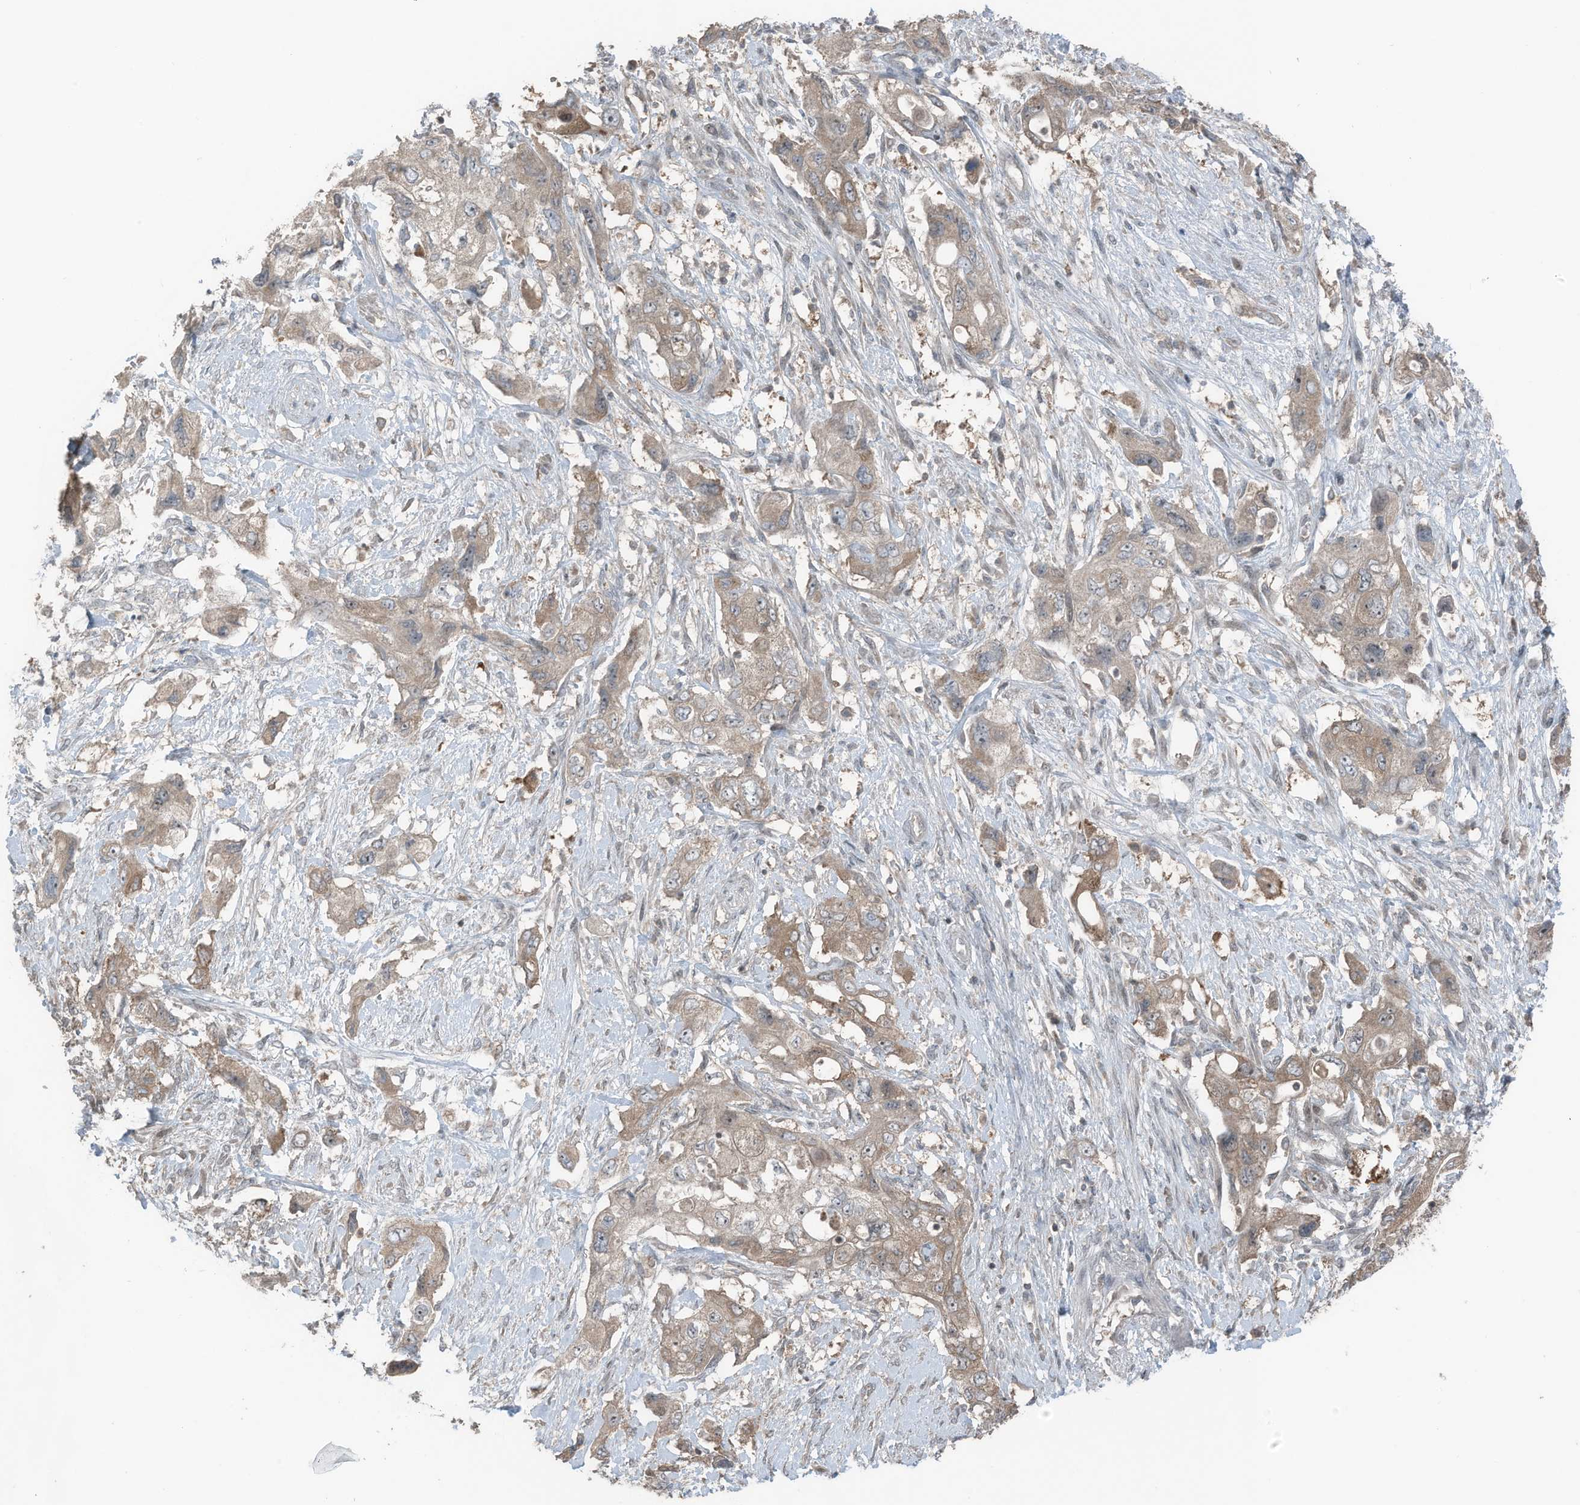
{"staining": {"intensity": "weak", "quantity": ">75%", "location": "cytoplasmic/membranous"}, "tissue": "pancreatic cancer", "cell_type": "Tumor cells", "image_type": "cancer", "snomed": [{"axis": "morphology", "description": "Adenocarcinoma, NOS"}, {"axis": "topography", "description": "Pancreas"}], "caption": "Weak cytoplasmic/membranous positivity is appreciated in approximately >75% of tumor cells in pancreatic cancer. Immunohistochemistry (ihc) stains the protein in brown and the nuclei are stained blue.", "gene": "TXNDC9", "patient": {"sex": "female", "age": 73}}